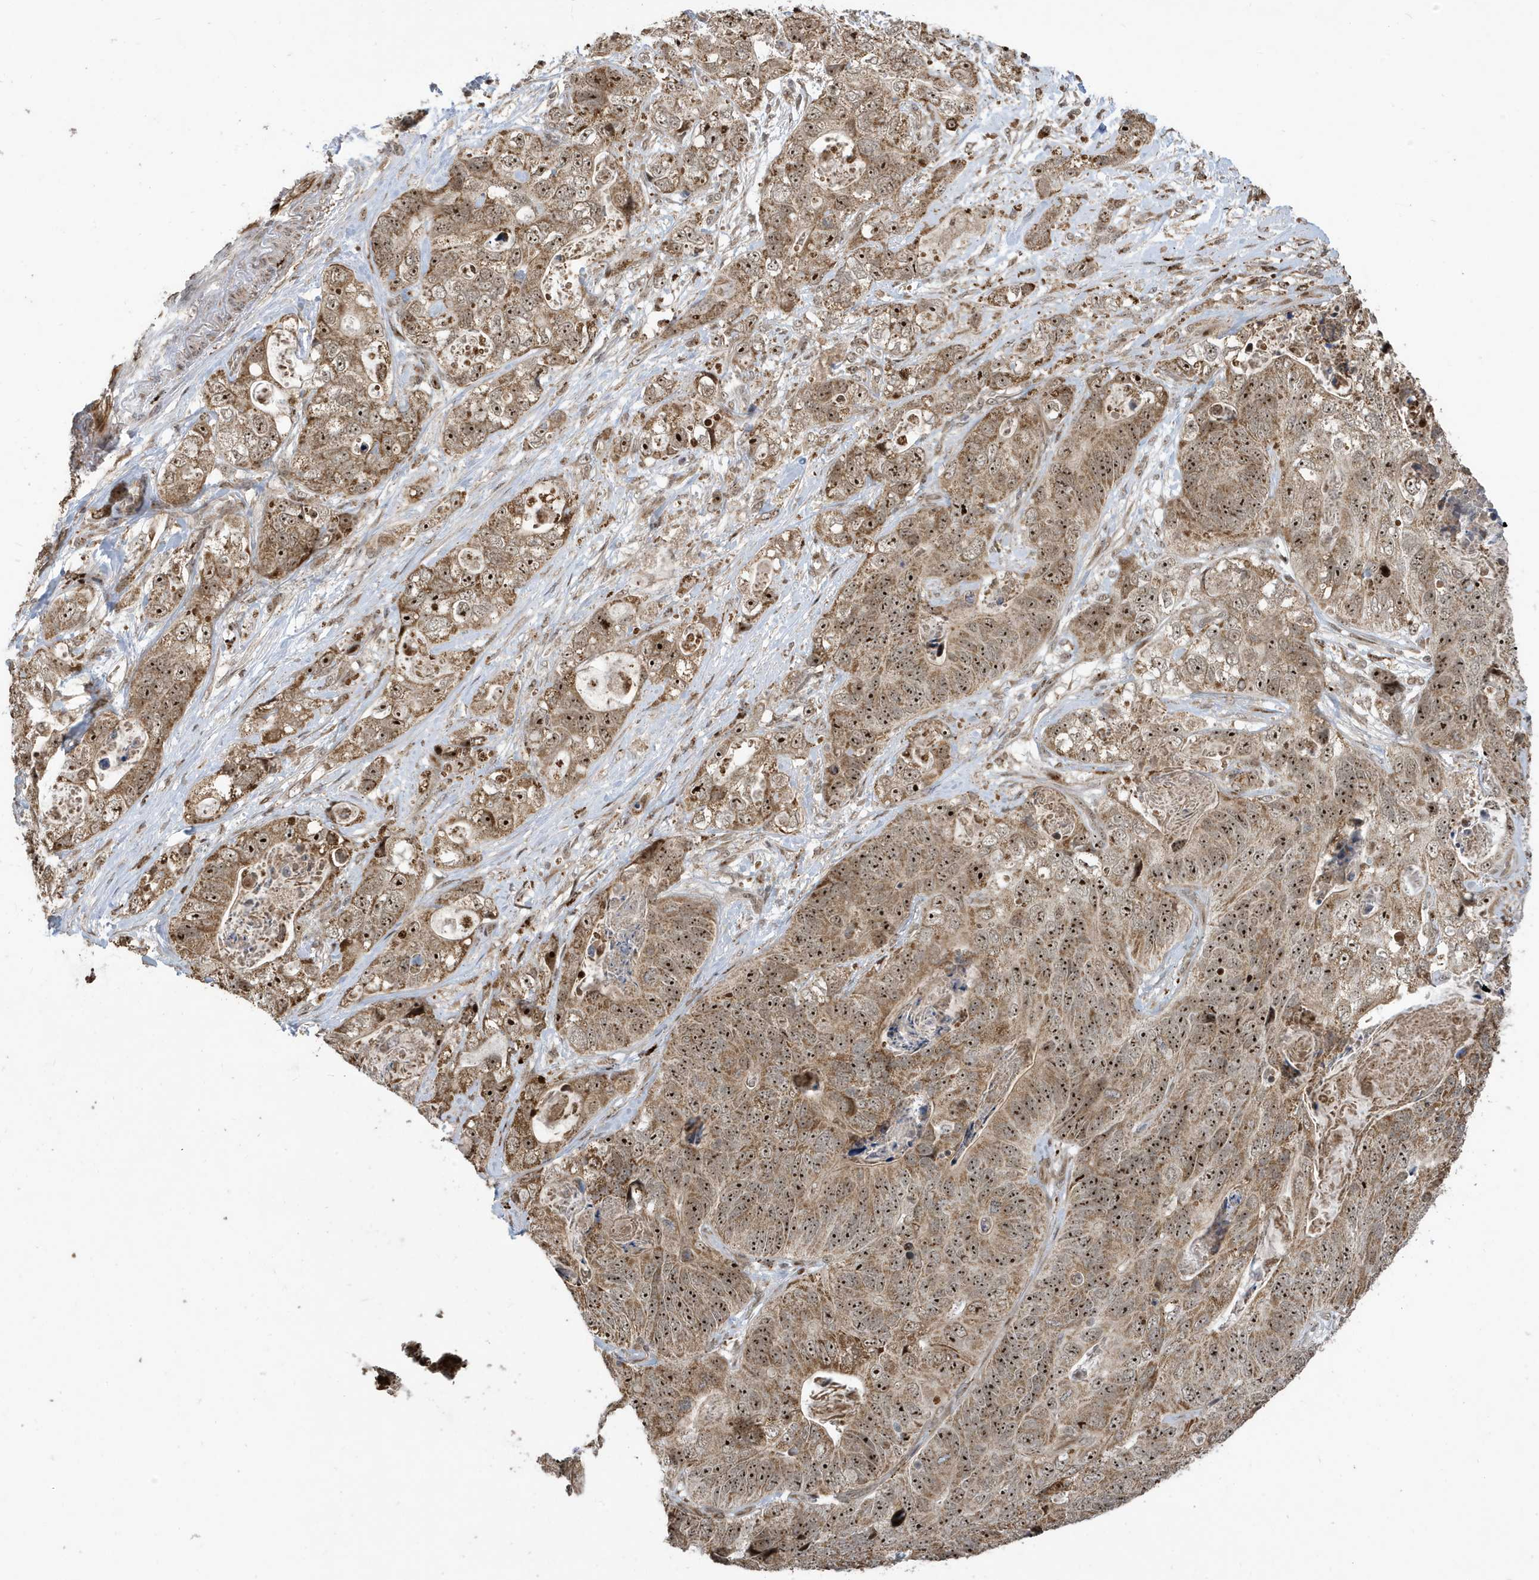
{"staining": {"intensity": "strong", "quantity": ">75%", "location": "cytoplasmic/membranous,nuclear"}, "tissue": "stomach cancer", "cell_type": "Tumor cells", "image_type": "cancer", "snomed": [{"axis": "morphology", "description": "Adenocarcinoma, NOS"}, {"axis": "topography", "description": "Stomach"}], "caption": "Strong cytoplasmic/membranous and nuclear expression for a protein is identified in approximately >75% of tumor cells of stomach cancer using IHC.", "gene": "FAM9B", "patient": {"sex": "female", "age": 89}}